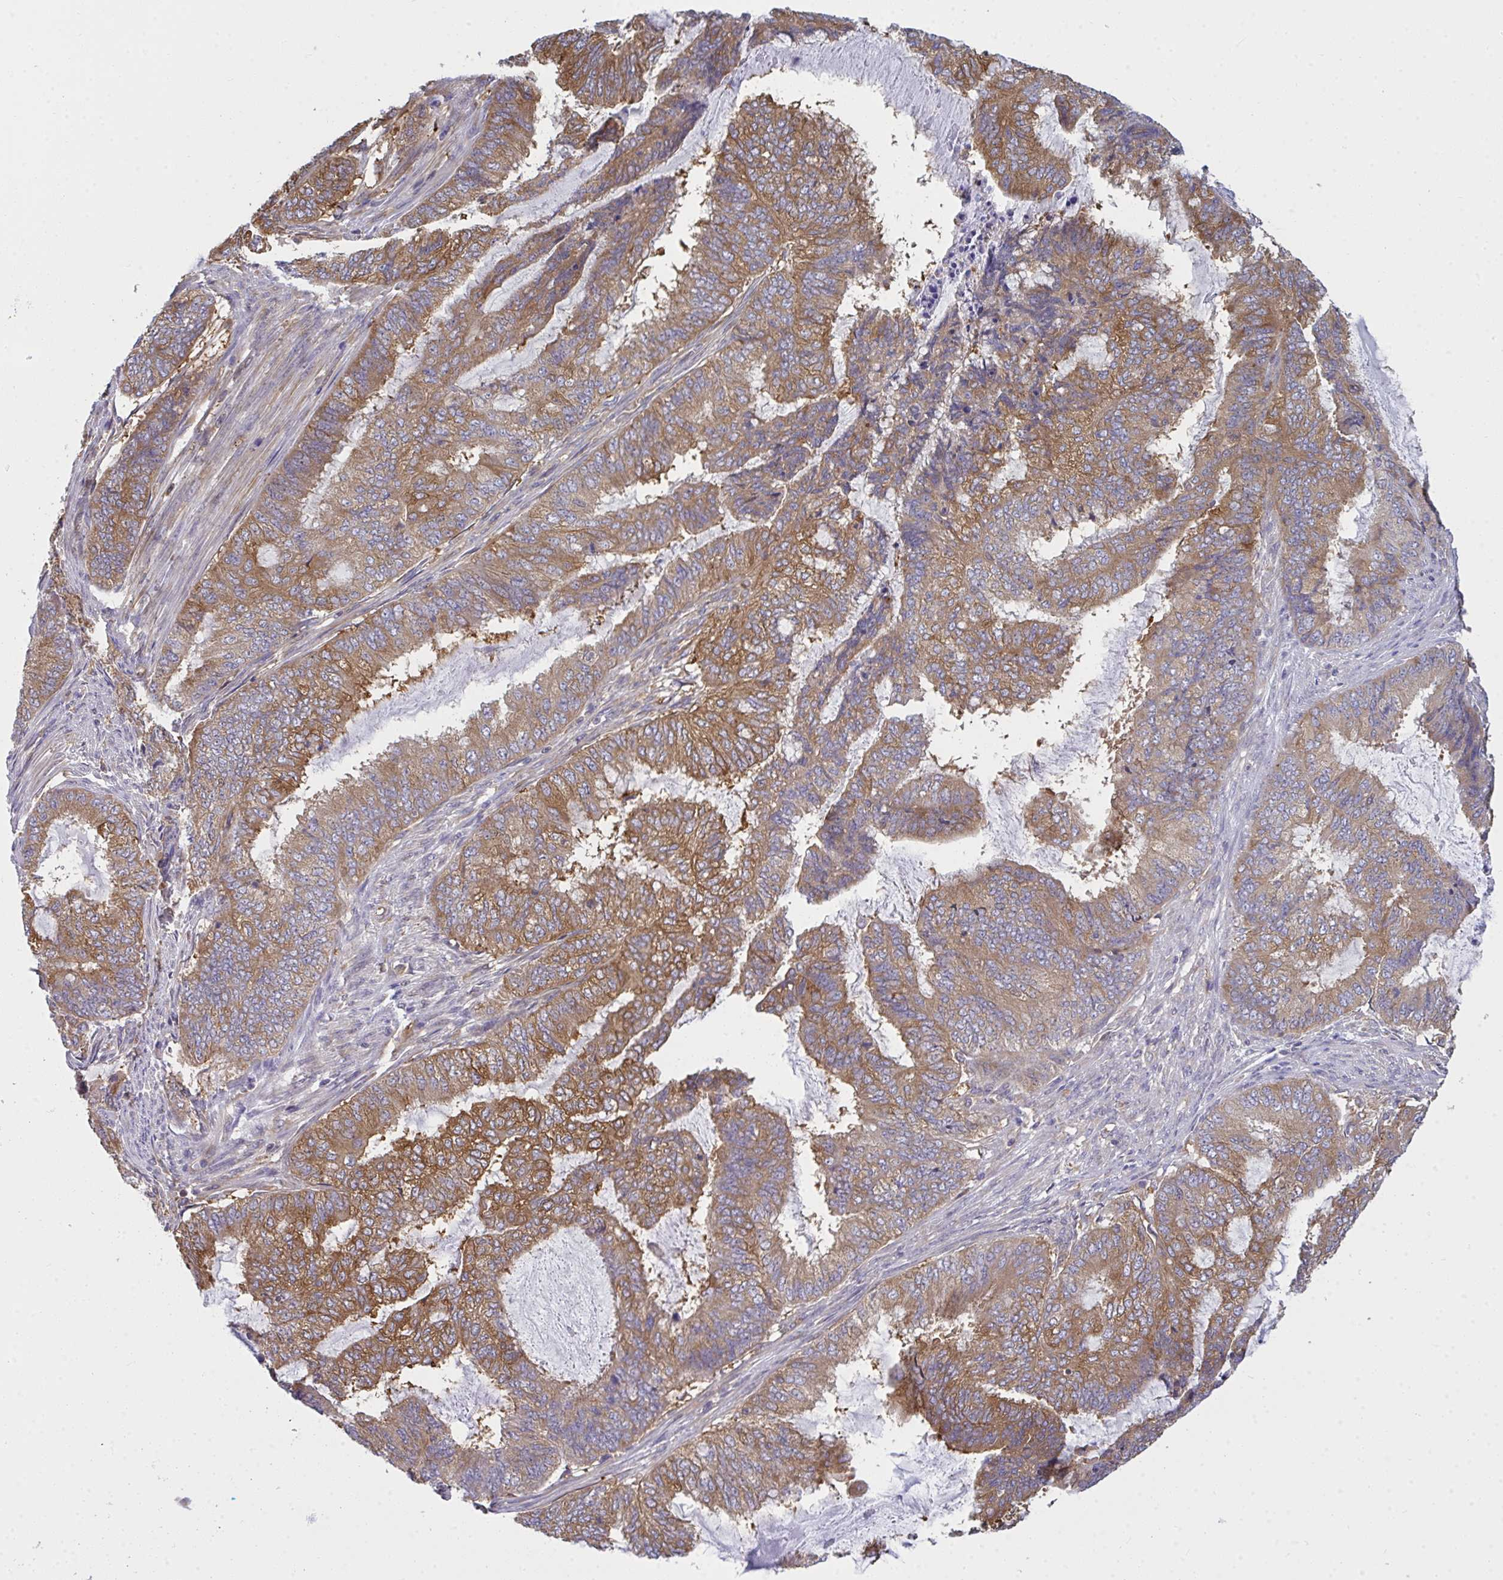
{"staining": {"intensity": "moderate", "quantity": ">75%", "location": "cytoplasmic/membranous"}, "tissue": "endometrial cancer", "cell_type": "Tumor cells", "image_type": "cancer", "snomed": [{"axis": "morphology", "description": "Adenocarcinoma, NOS"}, {"axis": "topography", "description": "Endometrium"}], "caption": "Immunohistochemical staining of human endometrial cancer displays medium levels of moderate cytoplasmic/membranous staining in approximately >75% of tumor cells.", "gene": "SLC30A6", "patient": {"sex": "female", "age": 51}}